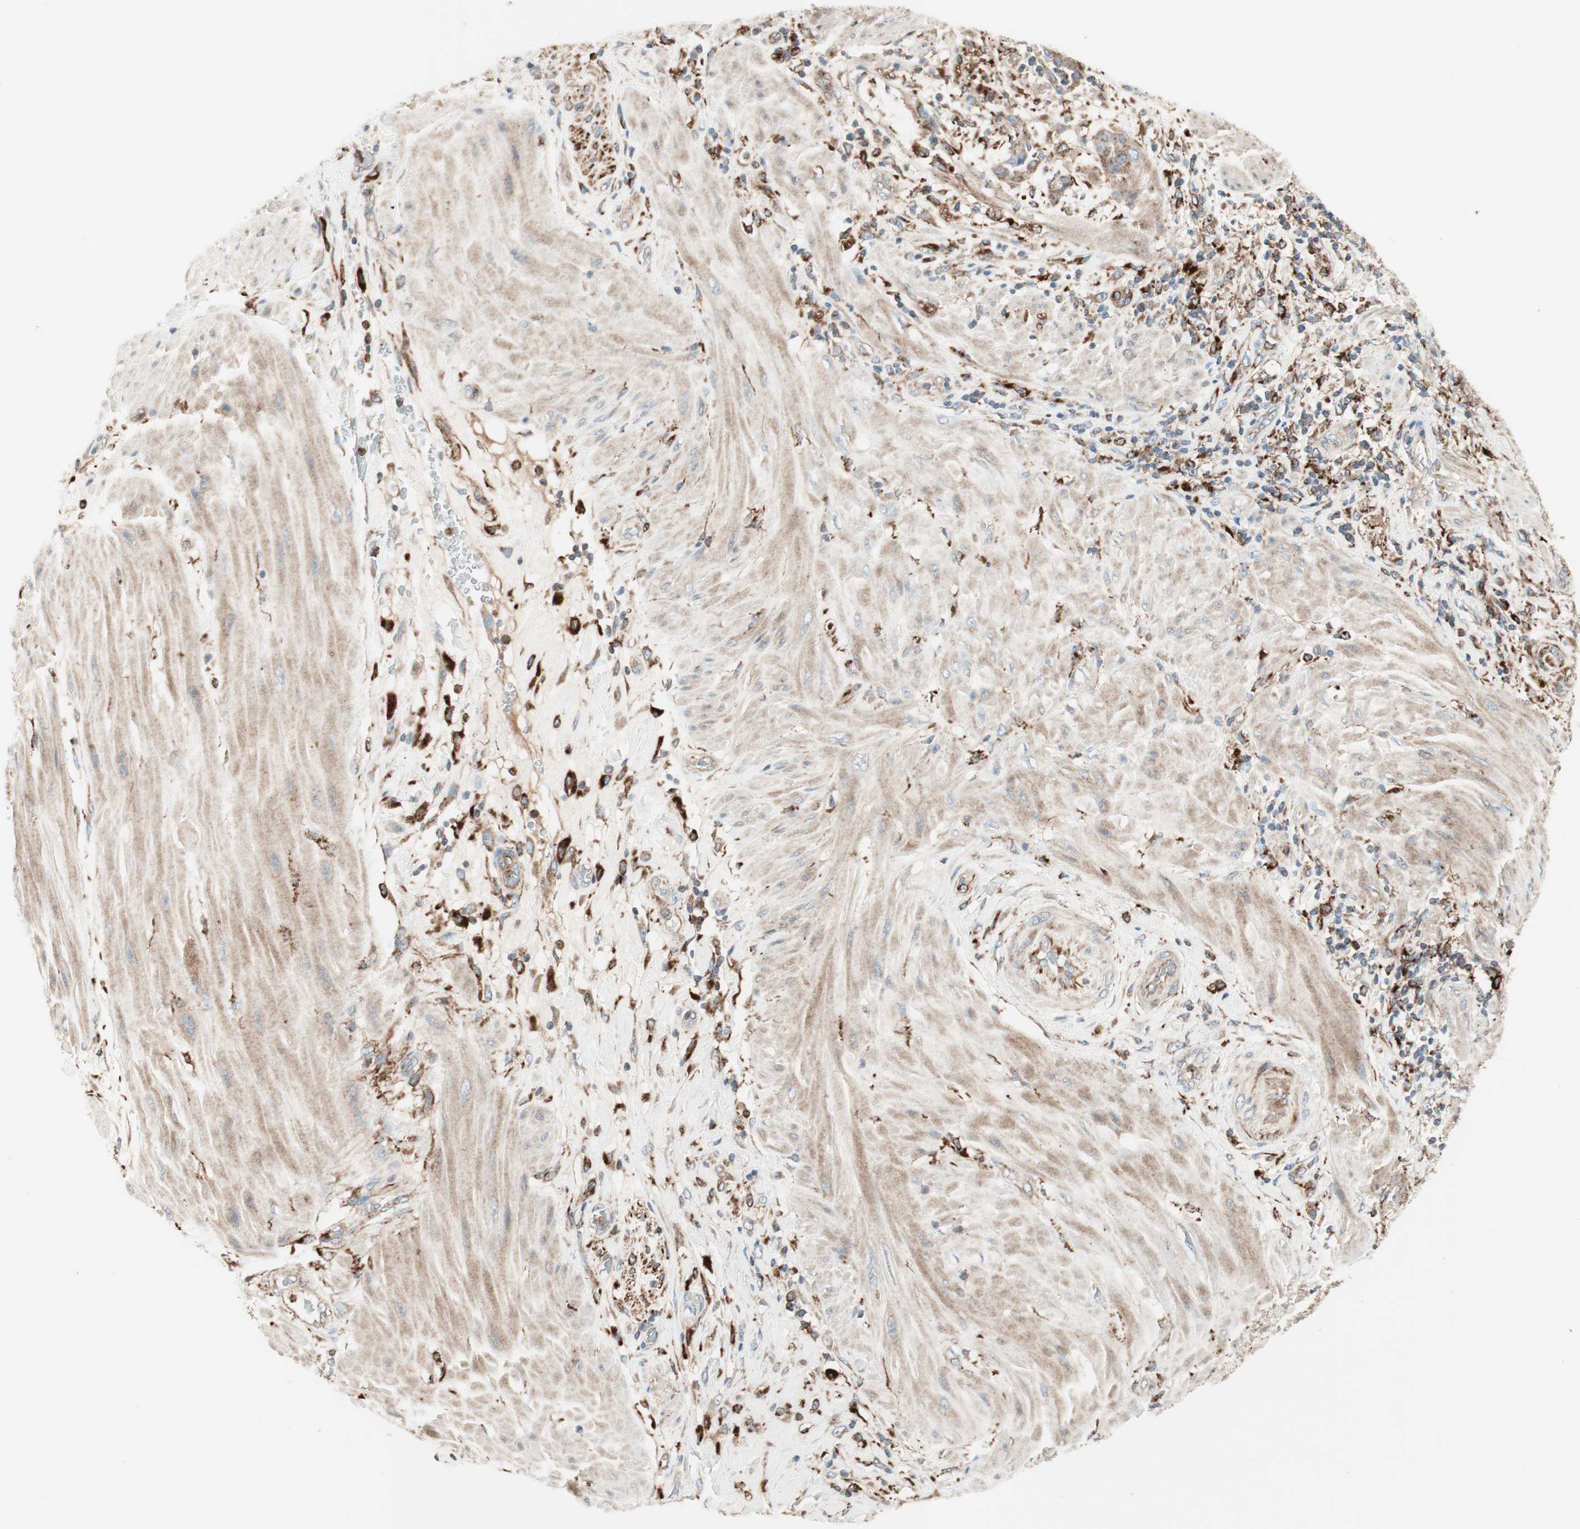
{"staining": {"intensity": "moderate", "quantity": "25%-75%", "location": "cytoplasmic/membranous"}, "tissue": "pancreatic cancer", "cell_type": "Tumor cells", "image_type": "cancer", "snomed": [{"axis": "morphology", "description": "Adenocarcinoma, NOS"}, {"axis": "topography", "description": "Pancreas"}], "caption": "A brown stain highlights moderate cytoplasmic/membranous positivity of a protein in pancreatic adenocarcinoma tumor cells. (Brightfield microscopy of DAB IHC at high magnification).", "gene": "ATP6V1G1", "patient": {"sex": "female", "age": 64}}